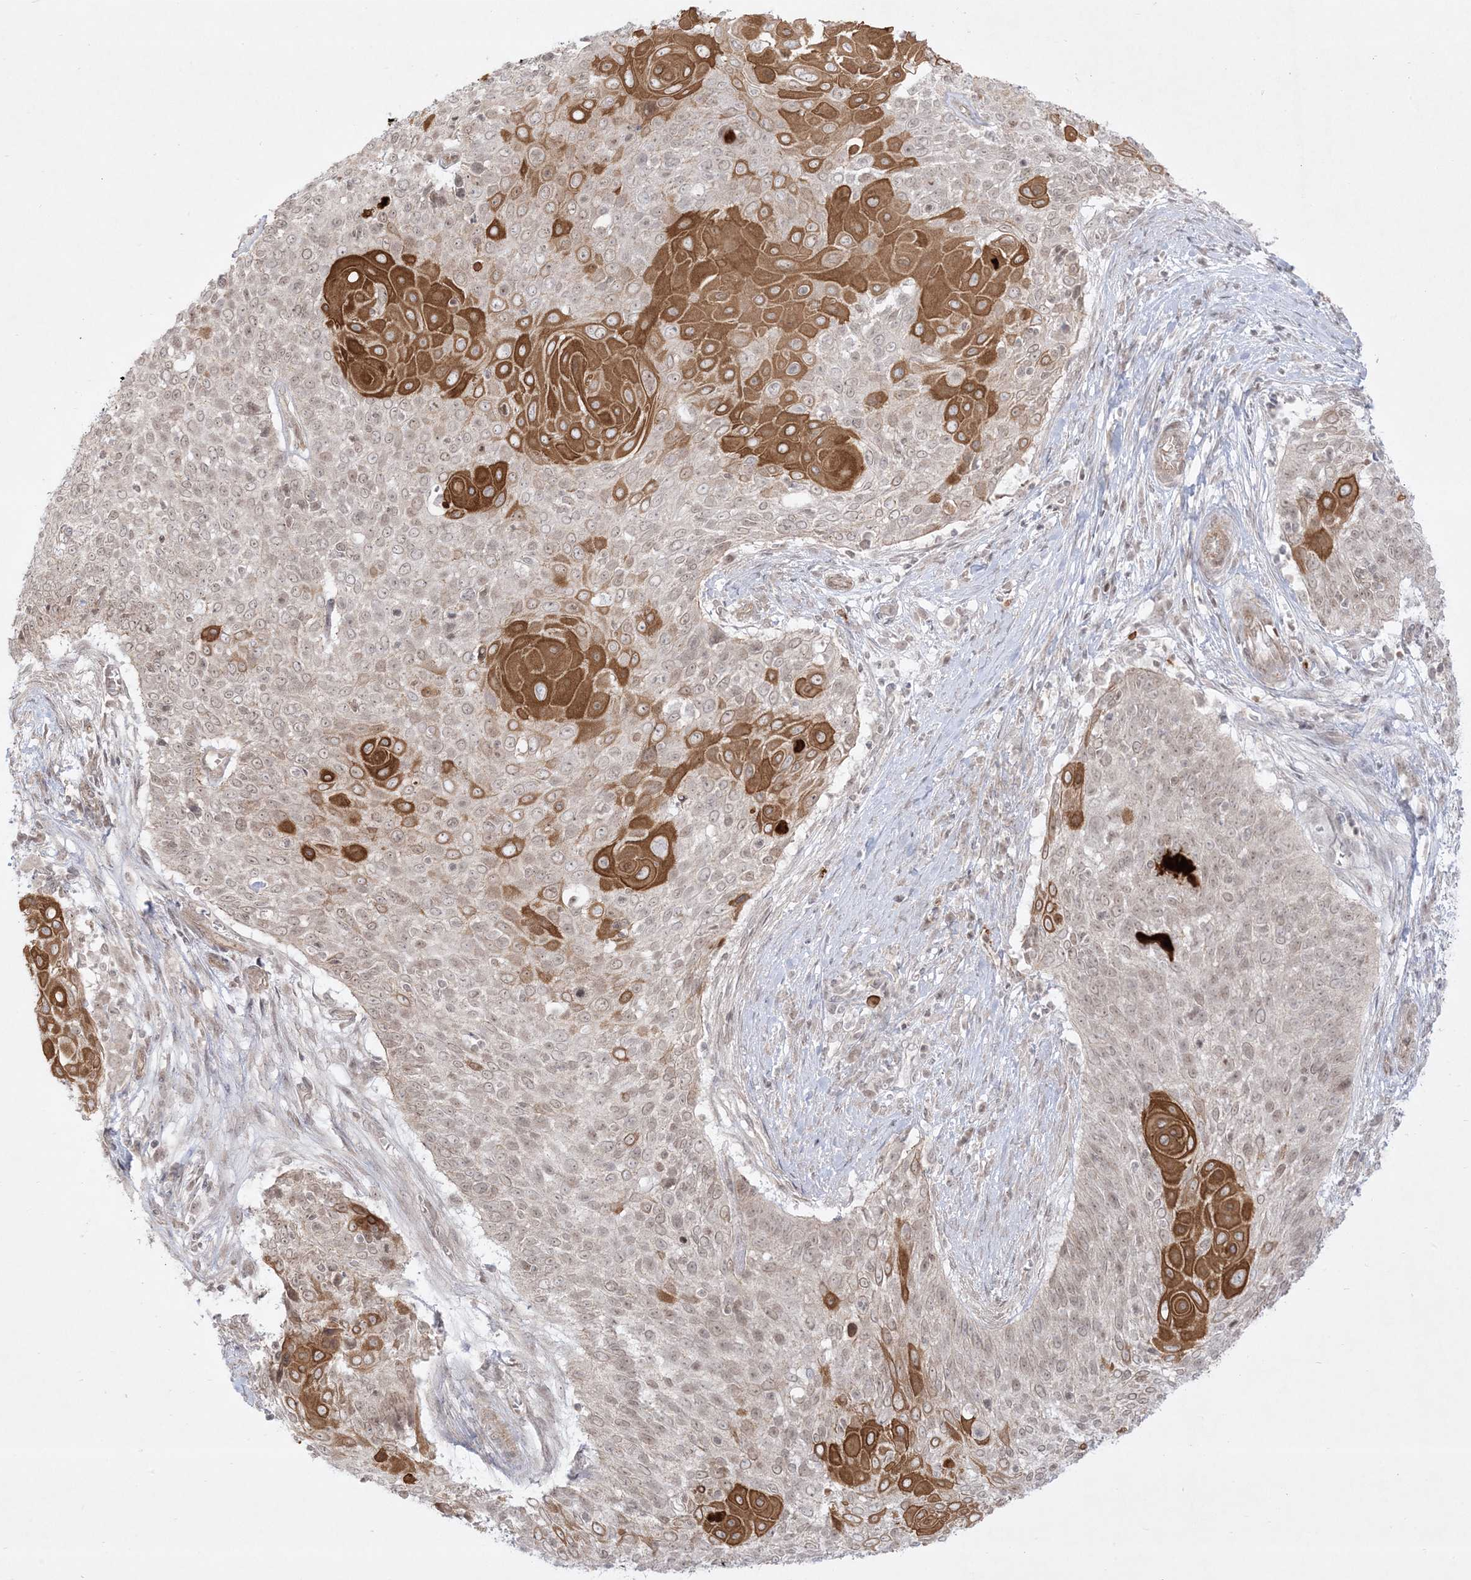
{"staining": {"intensity": "moderate", "quantity": "25%-75%", "location": "cytoplasmic/membranous,nuclear"}, "tissue": "cervical cancer", "cell_type": "Tumor cells", "image_type": "cancer", "snomed": [{"axis": "morphology", "description": "Squamous cell carcinoma, NOS"}, {"axis": "topography", "description": "Cervix"}], "caption": "Immunohistochemistry (IHC) (DAB (3,3'-diaminobenzidine)) staining of human cervical cancer (squamous cell carcinoma) demonstrates moderate cytoplasmic/membranous and nuclear protein staining in about 25%-75% of tumor cells.", "gene": "PTK6", "patient": {"sex": "female", "age": 39}}